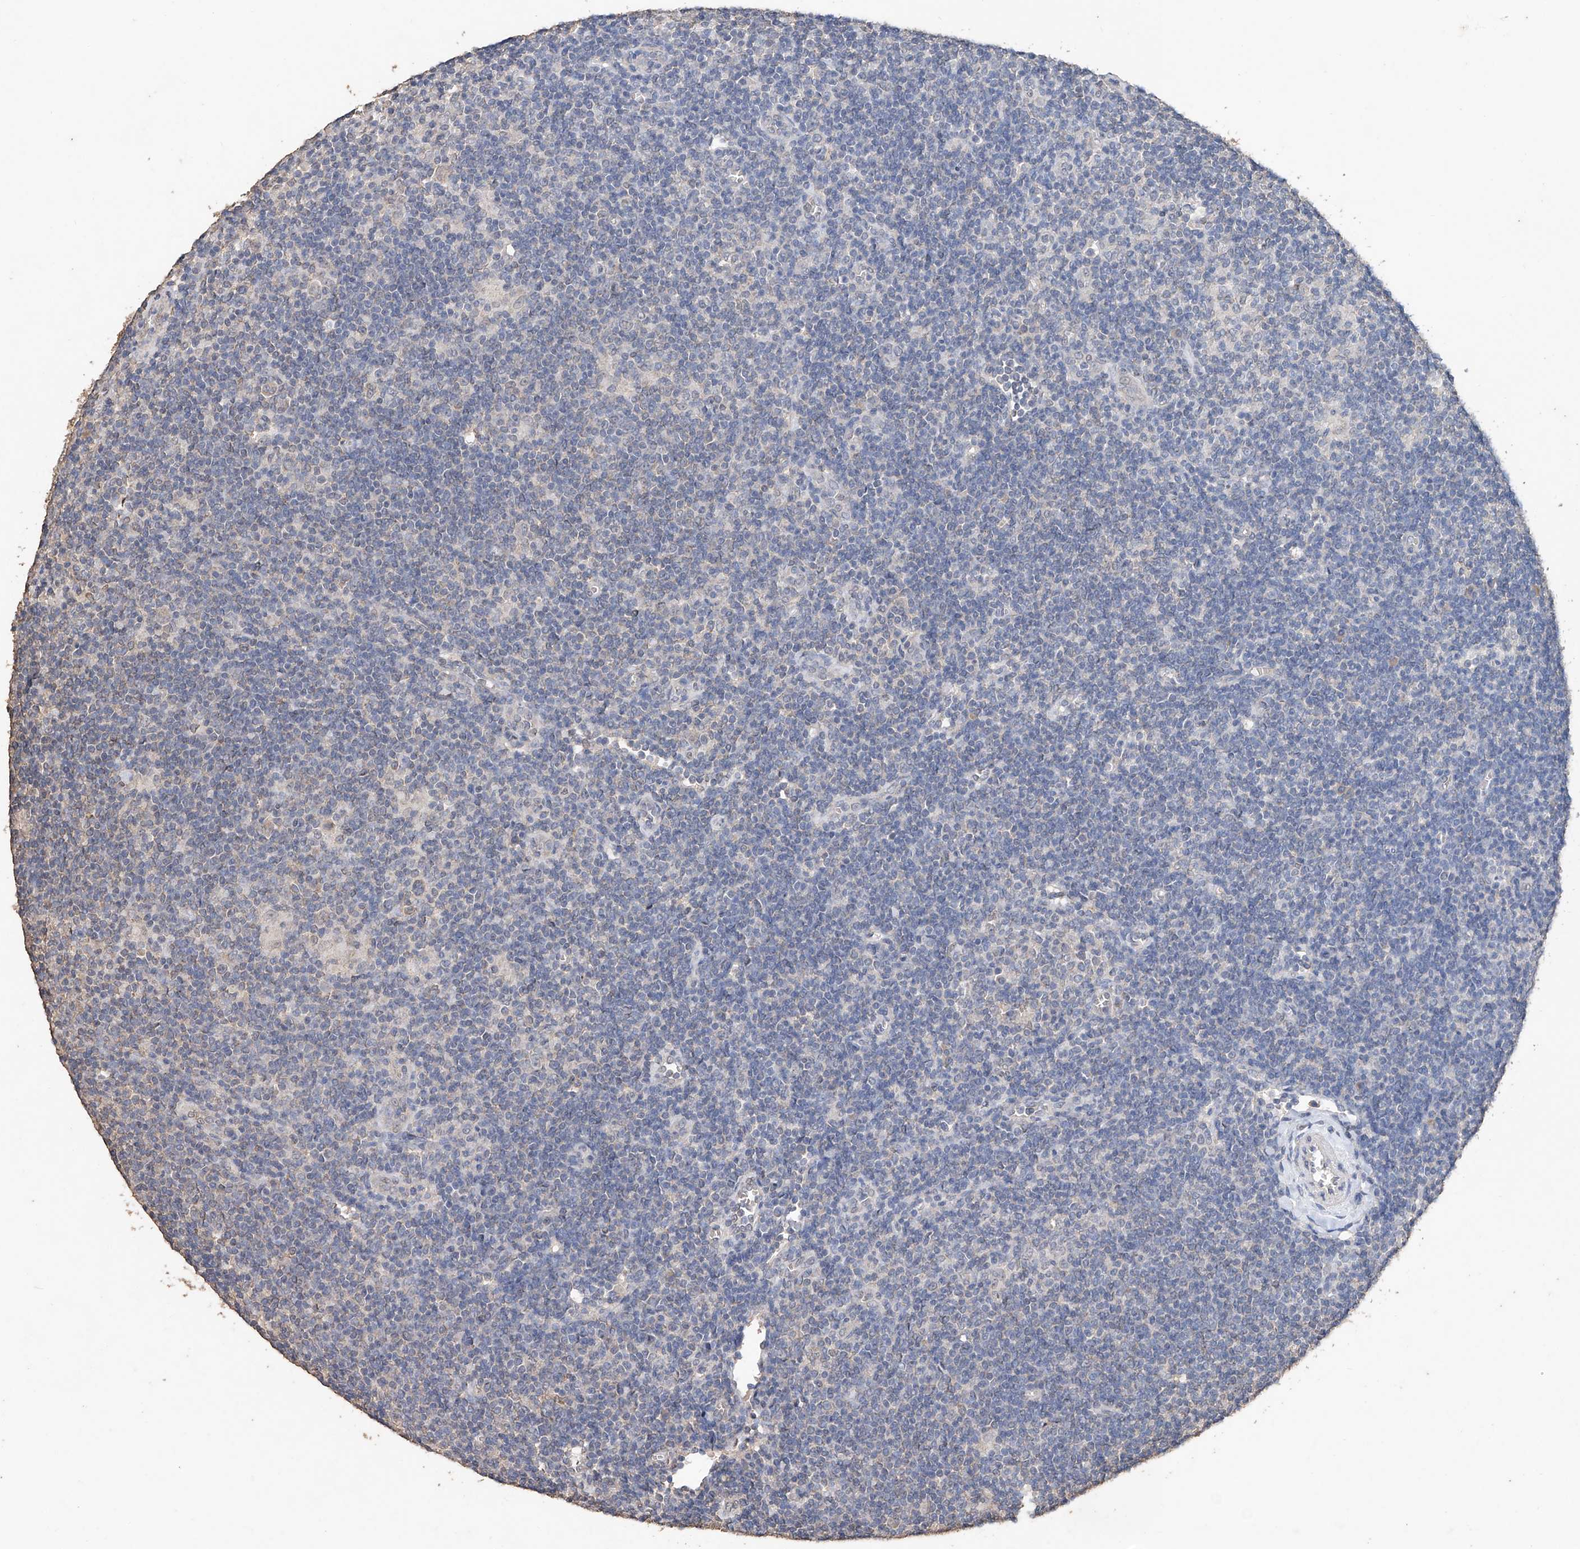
{"staining": {"intensity": "negative", "quantity": "none", "location": "none"}, "tissue": "lymphoma", "cell_type": "Tumor cells", "image_type": "cancer", "snomed": [{"axis": "morphology", "description": "Hodgkin's disease, NOS"}, {"axis": "topography", "description": "Lymph node"}], "caption": "There is no significant positivity in tumor cells of lymphoma.", "gene": "CERS4", "patient": {"sex": "female", "age": 57}}